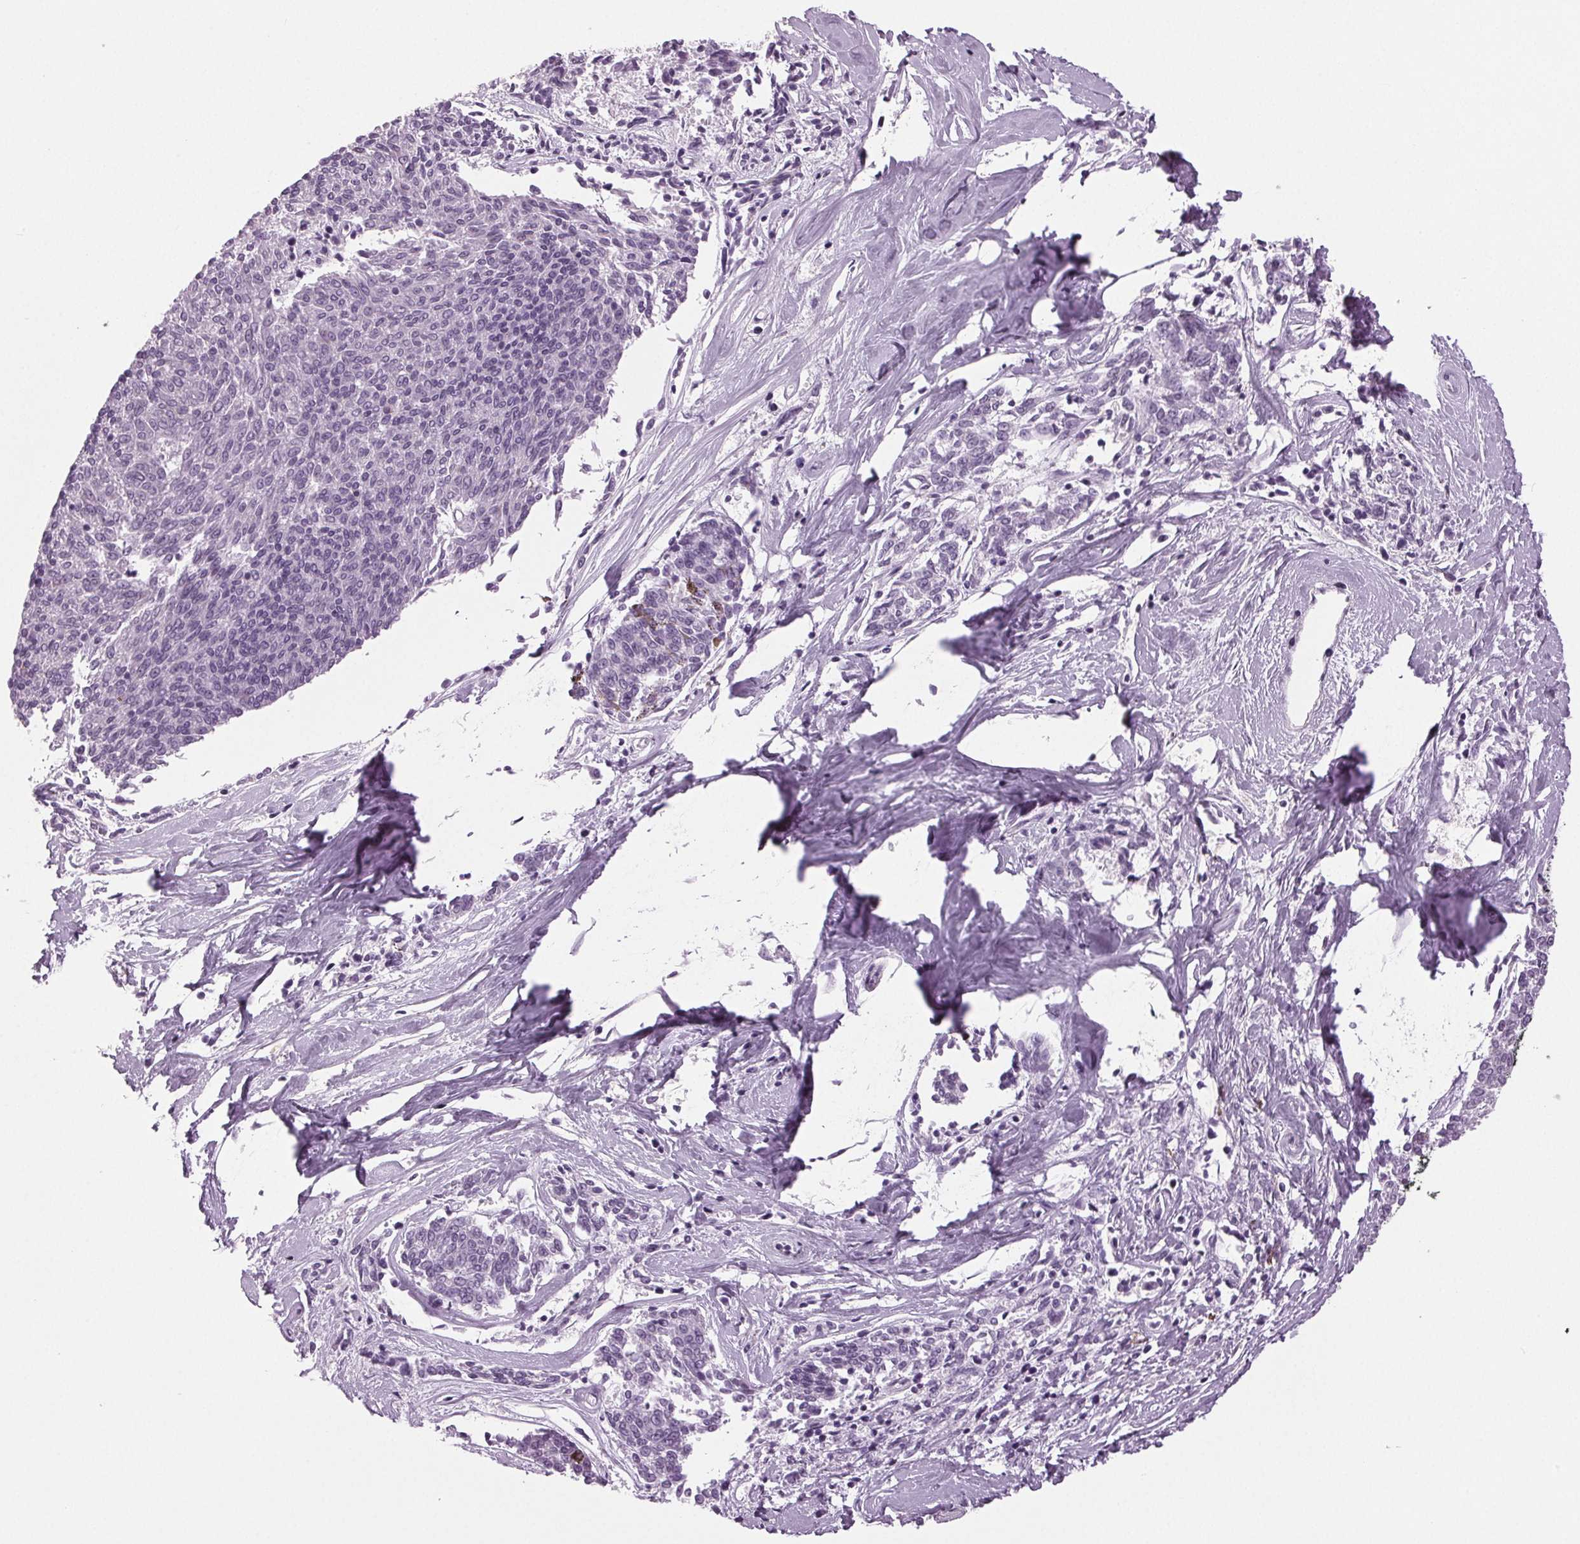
{"staining": {"intensity": "negative", "quantity": "none", "location": "none"}, "tissue": "melanoma", "cell_type": "Tumor cells", "image_type": "cancer", "snomed": [{"axis": "morphology", "description": "Malignant melanoma, NOS"}, {"axis": "topography", "description": "Skin"}], "caption": "Protein analysis of melanoma demonstrates no significant positivity in tumor cells.", "gene": "DNAH12", "patient": {"sex": "female", "age": 72}}